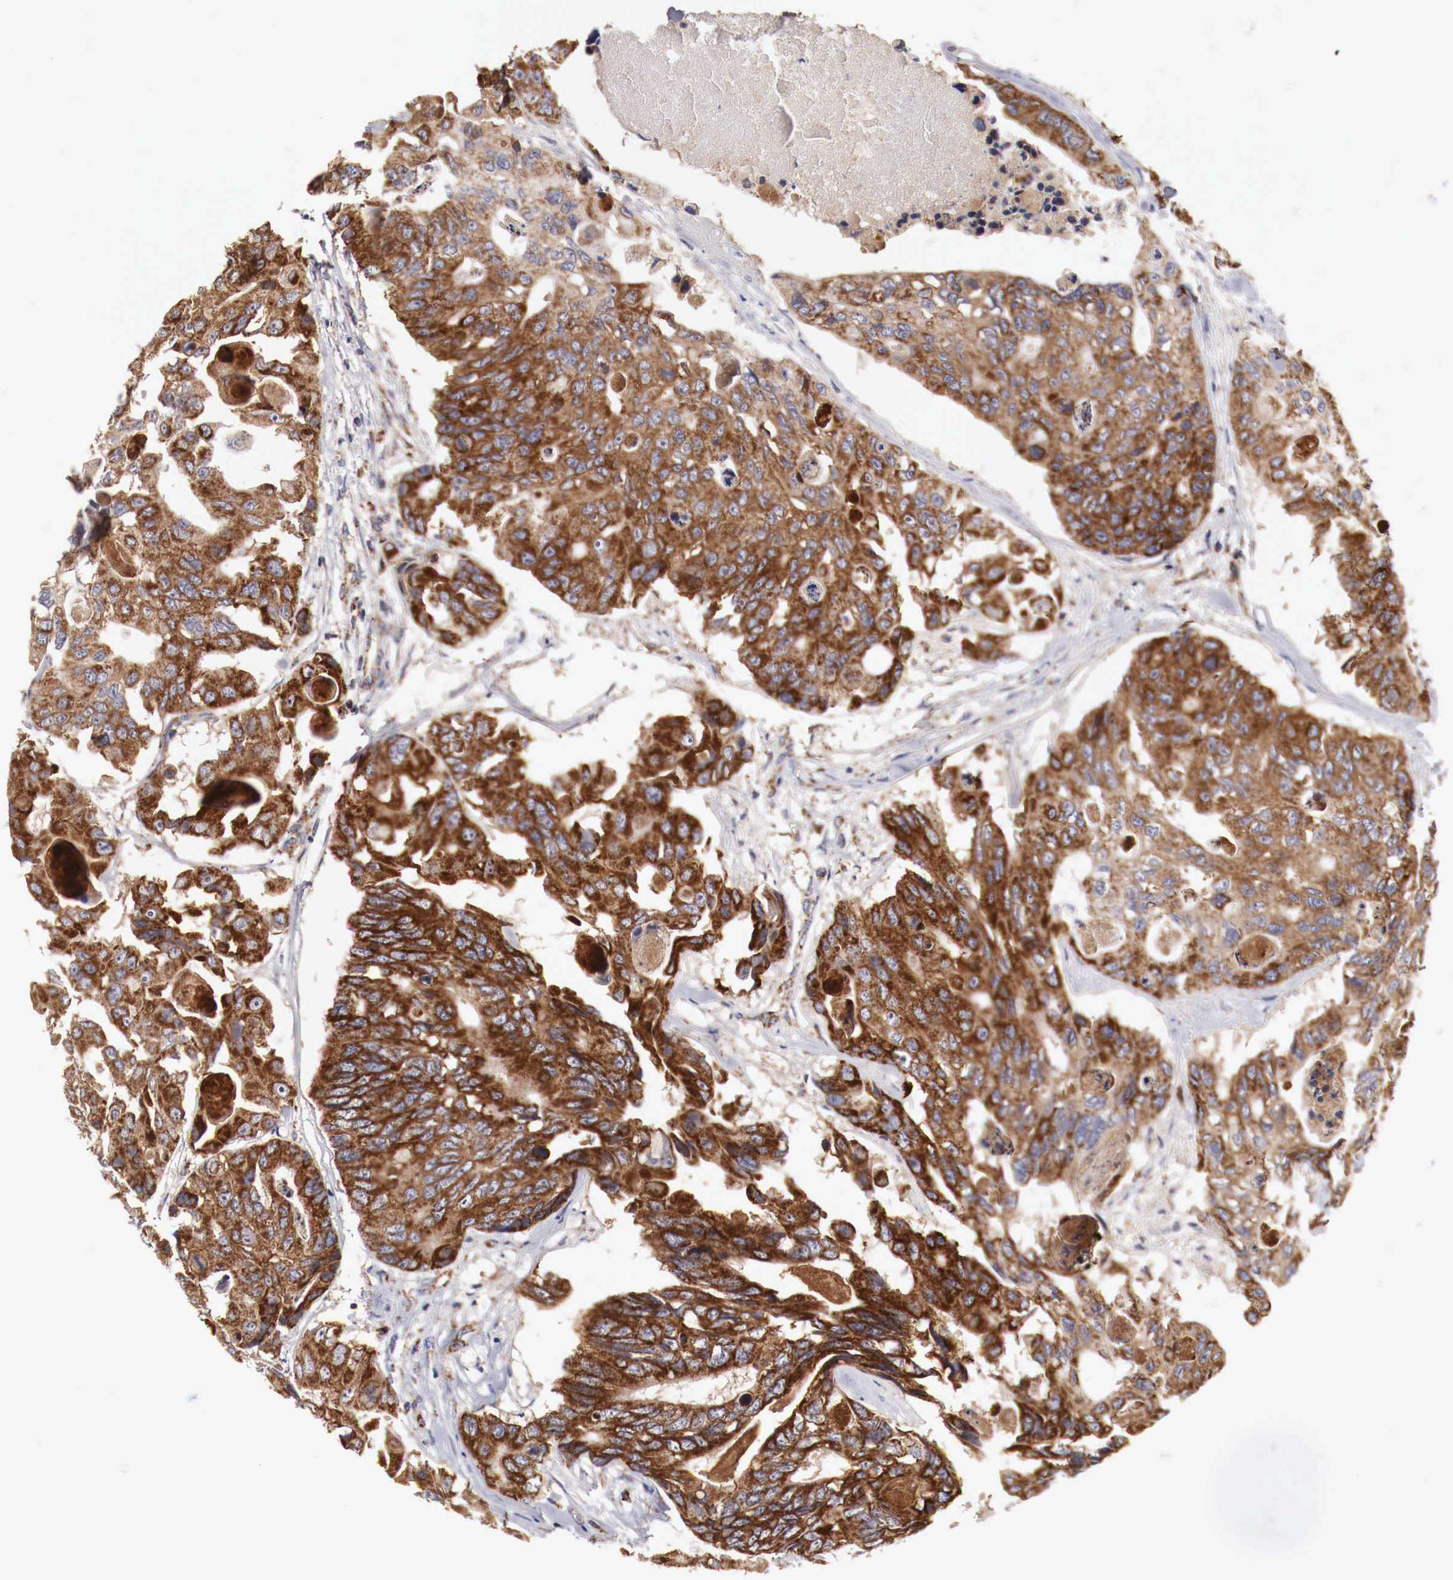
{"staining": {"intensity": "strong", "quantity": ">75%", "location": "cytoplasmic/membranous"}, "tissue": "colorectal cancer", "cell_type": "Tumor cells", "image_type": "cancer", "snomed": [{"axis": "morphology", "description": "Adenocarcinoma, NOS"}, {"axis": "topography", "description": "Colon"}], "caption": "Immunohistochemistry staining of colorectal cancer, which demonstrates high levels of strong cytoplasmic/membranous staining in about >75% of tumor cells indicating strong cytoplasmic/membranous protein staining. The staining was performed using DAB (3,3'-diaminobenzidine) (brown) for protein detection and nuclei were counterstained in hematoxylin (blue).", "gene": "XPNPEP3", "patient": {"sex": "female", "age": 86}}